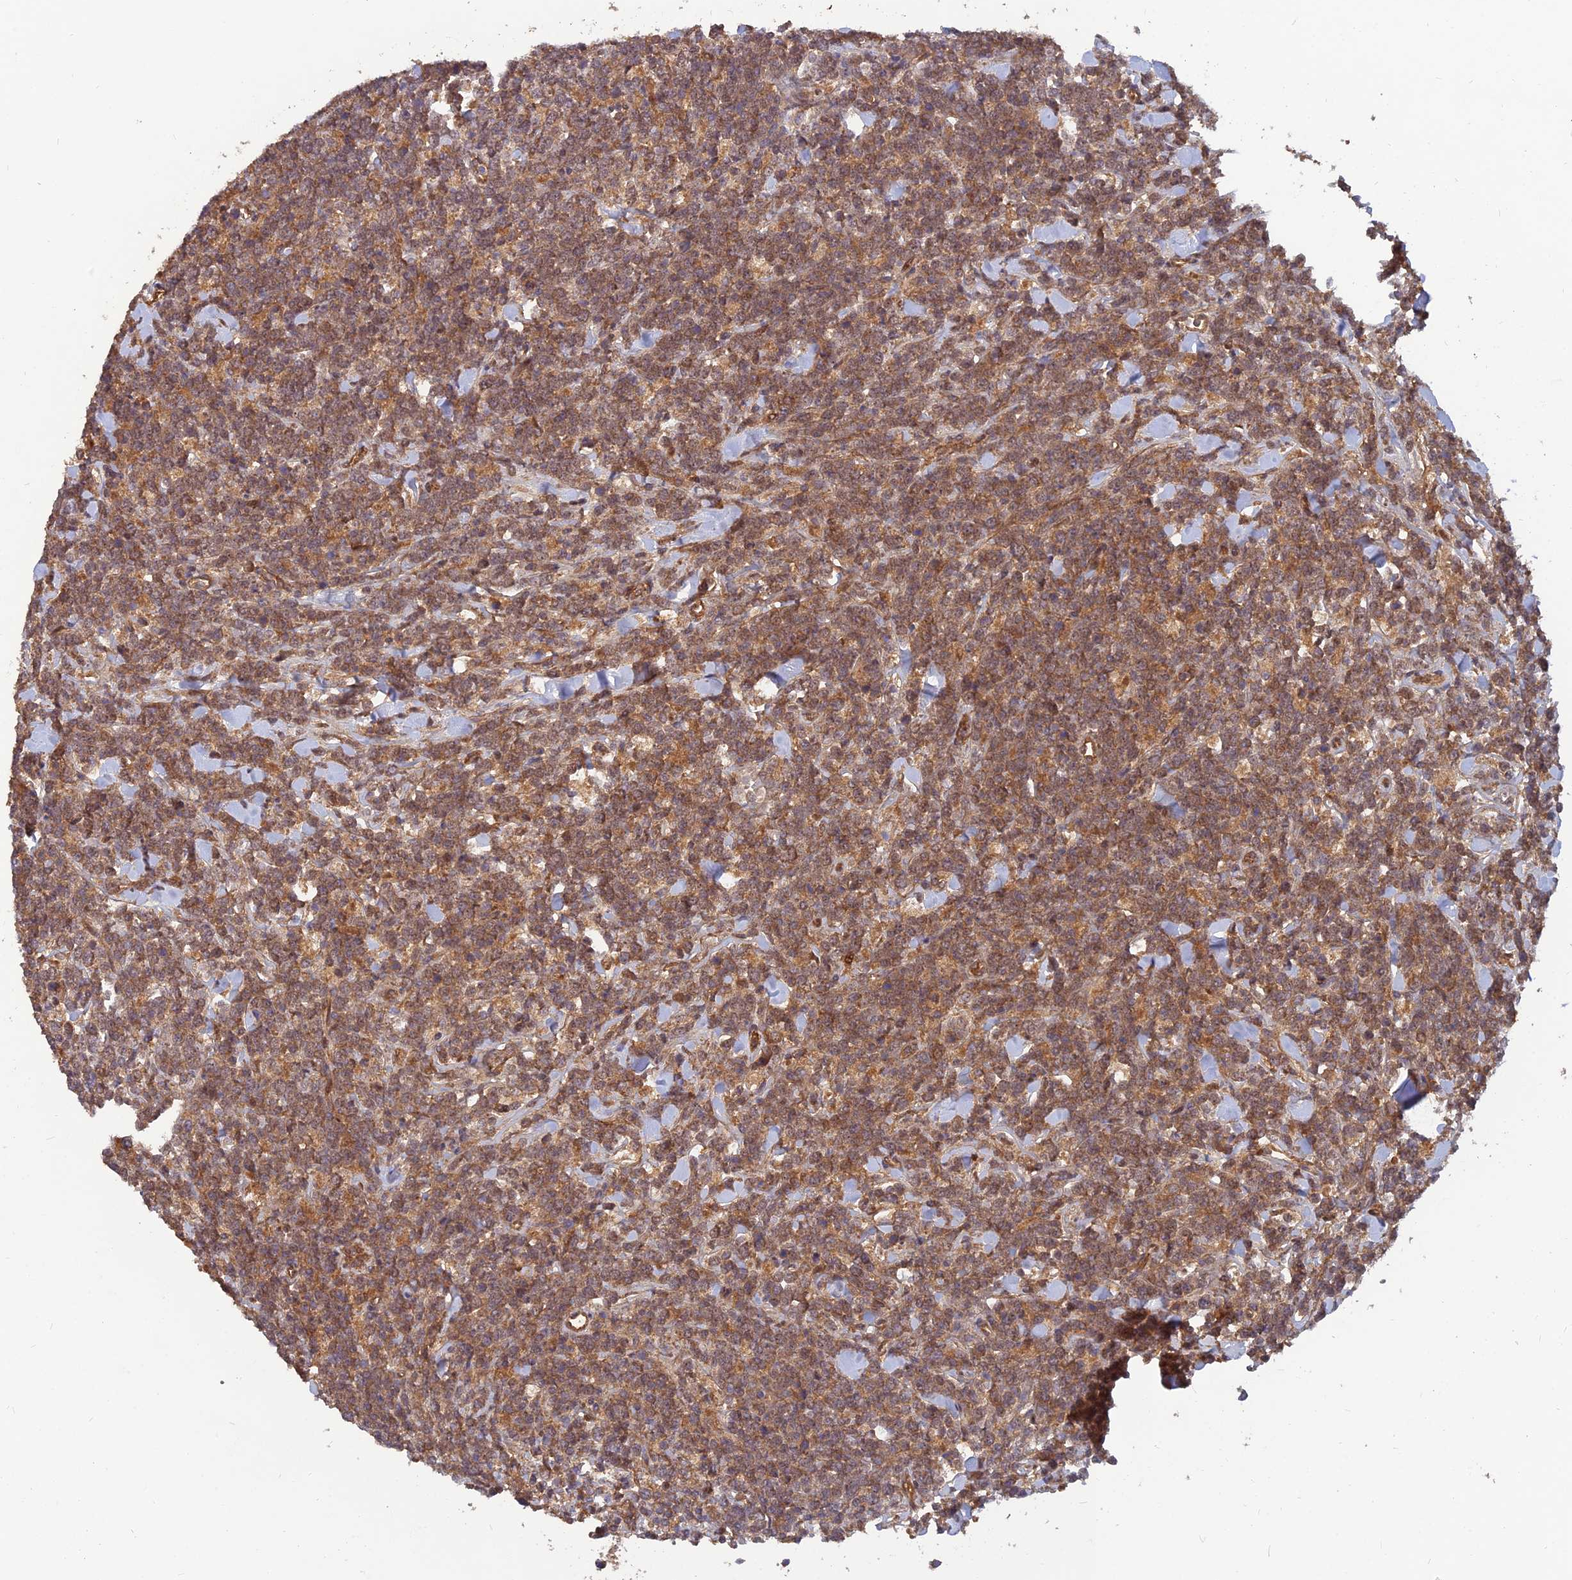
{"staining": {"intensity": "moderate", "quantity": ">75%", "location": "cytoplasmic/membranous"}, "tissue": "lymphoma", "cell_type": "Tumor cells", "image_type": "cancer", "snomed": [{"axis": "morphology", "description": "Malignant lymphoma, non-Hodgkin's type, High grade"}, {"axis": "topography", "description": "Small intestine"}], "caption": "An image showing moderate cytoplasmic/membranous expression in approximately >75% of tumor cells in lymphoma, as visualized by brown immunohistochemical staining.", "gene": "RELCH", "patient": {"sex": "male", "age": 8}}